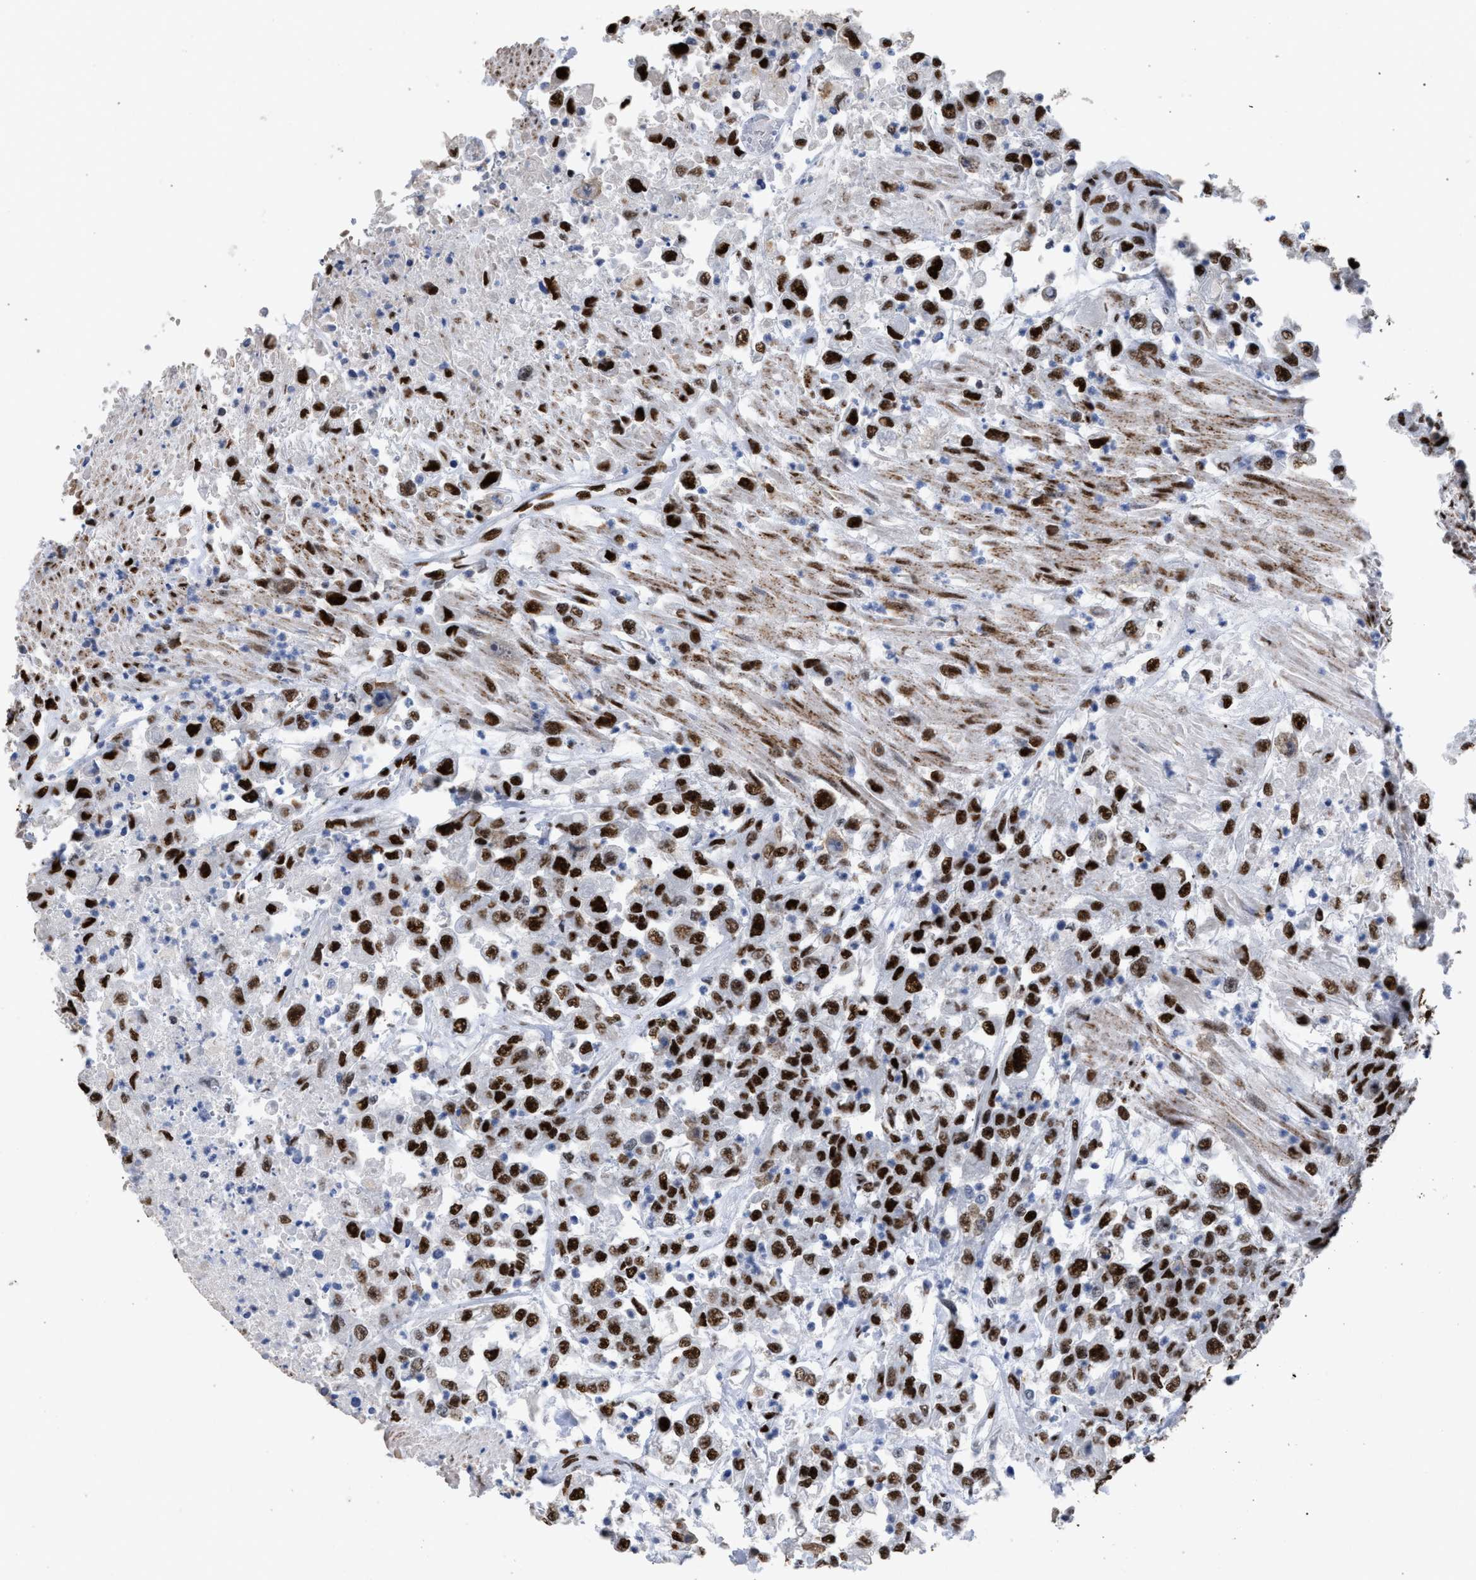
{"staining": {"intensity": "strong", "quantity": ">75%", "location": "nuclear"}, "tissue": "urothelial cancer", "cell_type": "Tumor cells", "image_type": "cancer", "snomed": [{"axis": "morphology", "description": "Urothelial carcinoma, High grade"}, {"axis": "topography", "description": "Urinary bladder"}], "caption": "Tumor cells demonstrate strong nuclear expression in approximately >75% of cells in high-grade urothelial carcinoma. Ihc stains the protein in brown and the nuclei are stained blue.", "gene": "TP53BP1", "patient": {"sex": "male", "age": 46}}